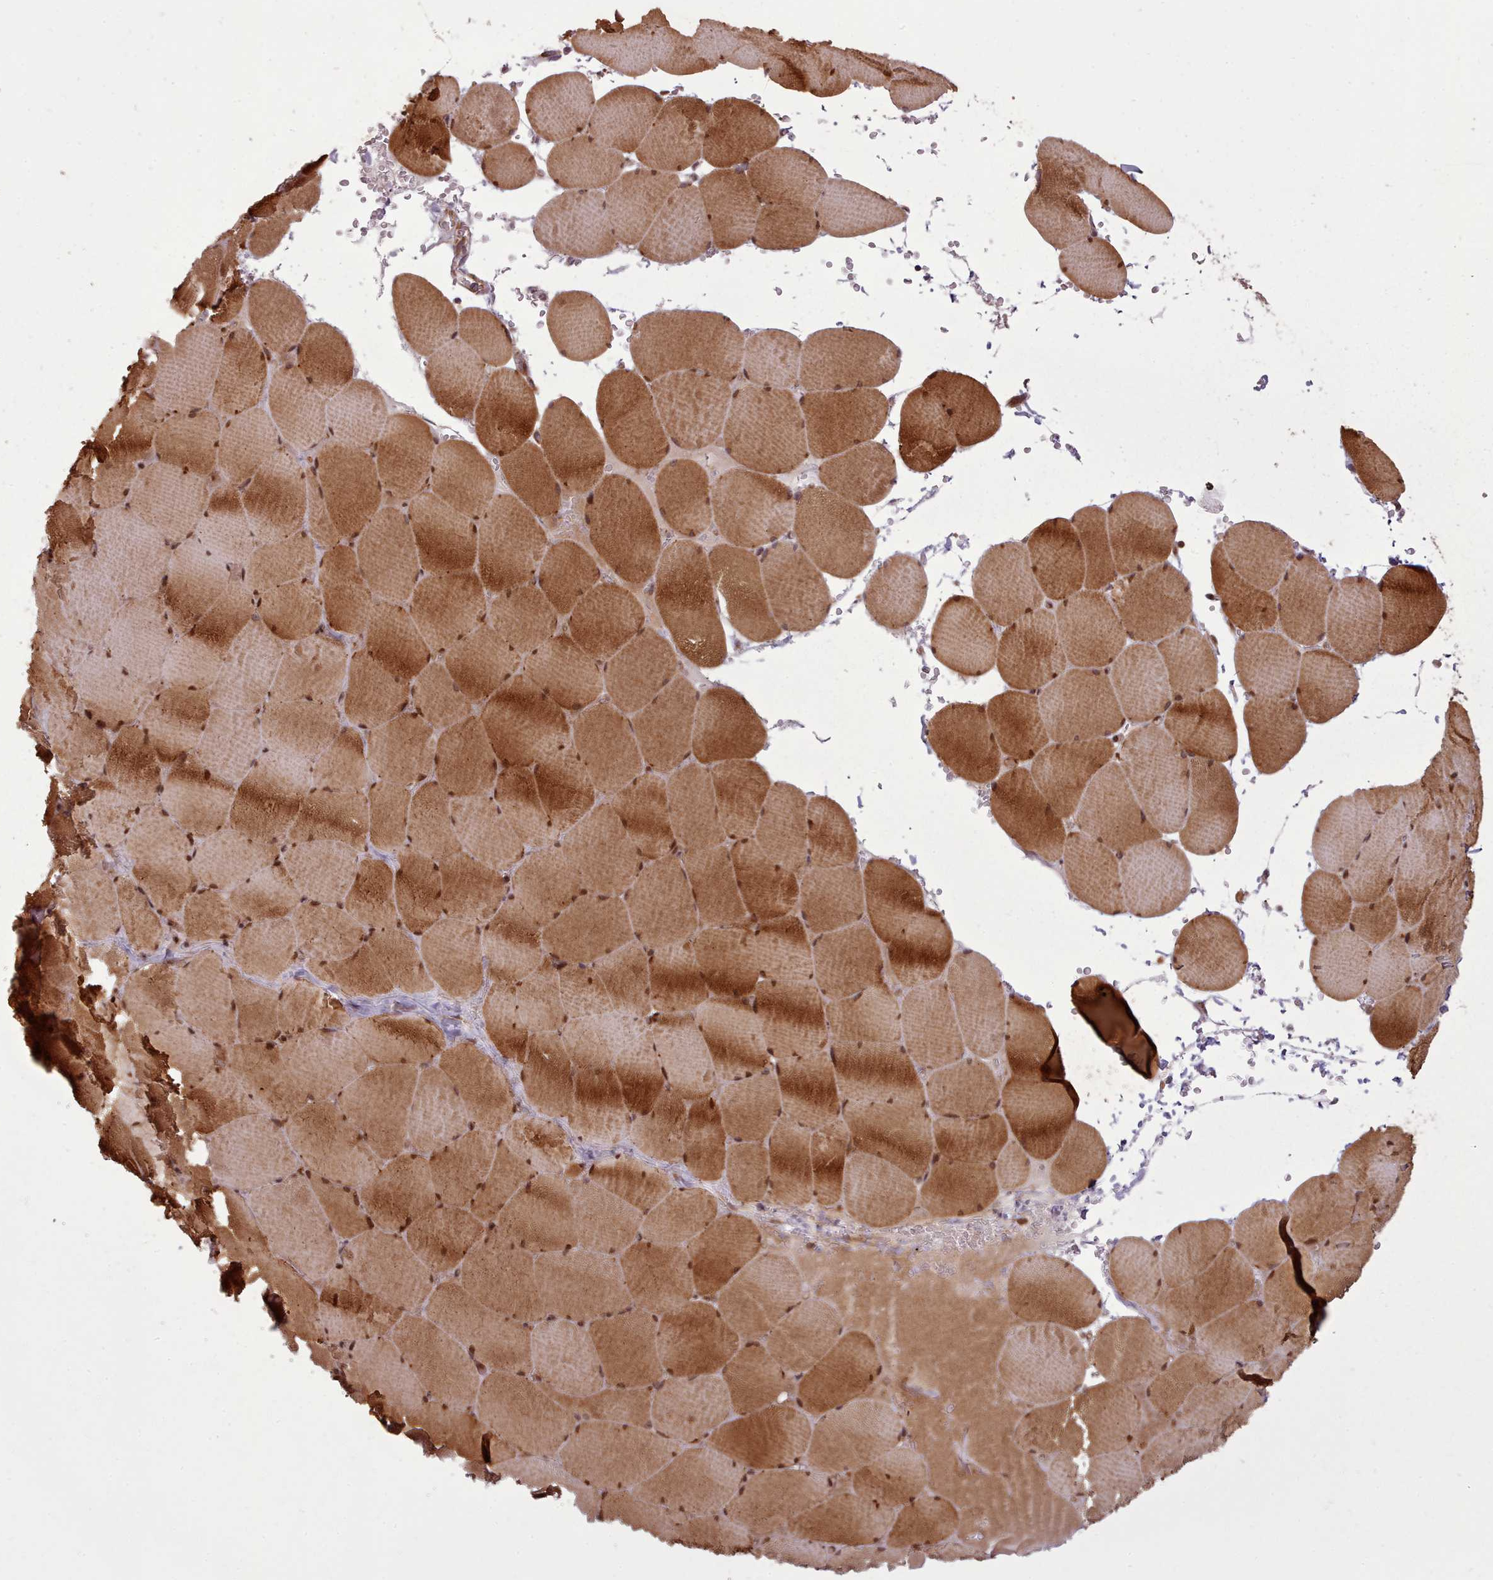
{"staining": {"intensity": "strong", "quantity": ">75%", "location": "cytoplasmic/membranous,nuclear"}, "tissue": "skeletal muscle", "cell_type": "Myocytes", "image_type": "normal", "snomed": [{"axis": "morphology", "description": "Normal tissue, NOS"}, {"axis": "topography", "description": "Skeletal muscle"}, {"axis": "topography", "description": "Head-Neck"}], "caption": "Immunohistochemistry (IHC) micrograph of unremarkable skeletal muscle: human skeletal muscle stained using immunohistochemistry exhibits high levels of strong protein expression localized specifically in the cytoplasmic/membranous,nuclear of myocytes, appearing as a cytoplasmic/membranous,nuclear brown color.", "gene": "NLRP7", "patient": {"sex": "male", "age": 66}}